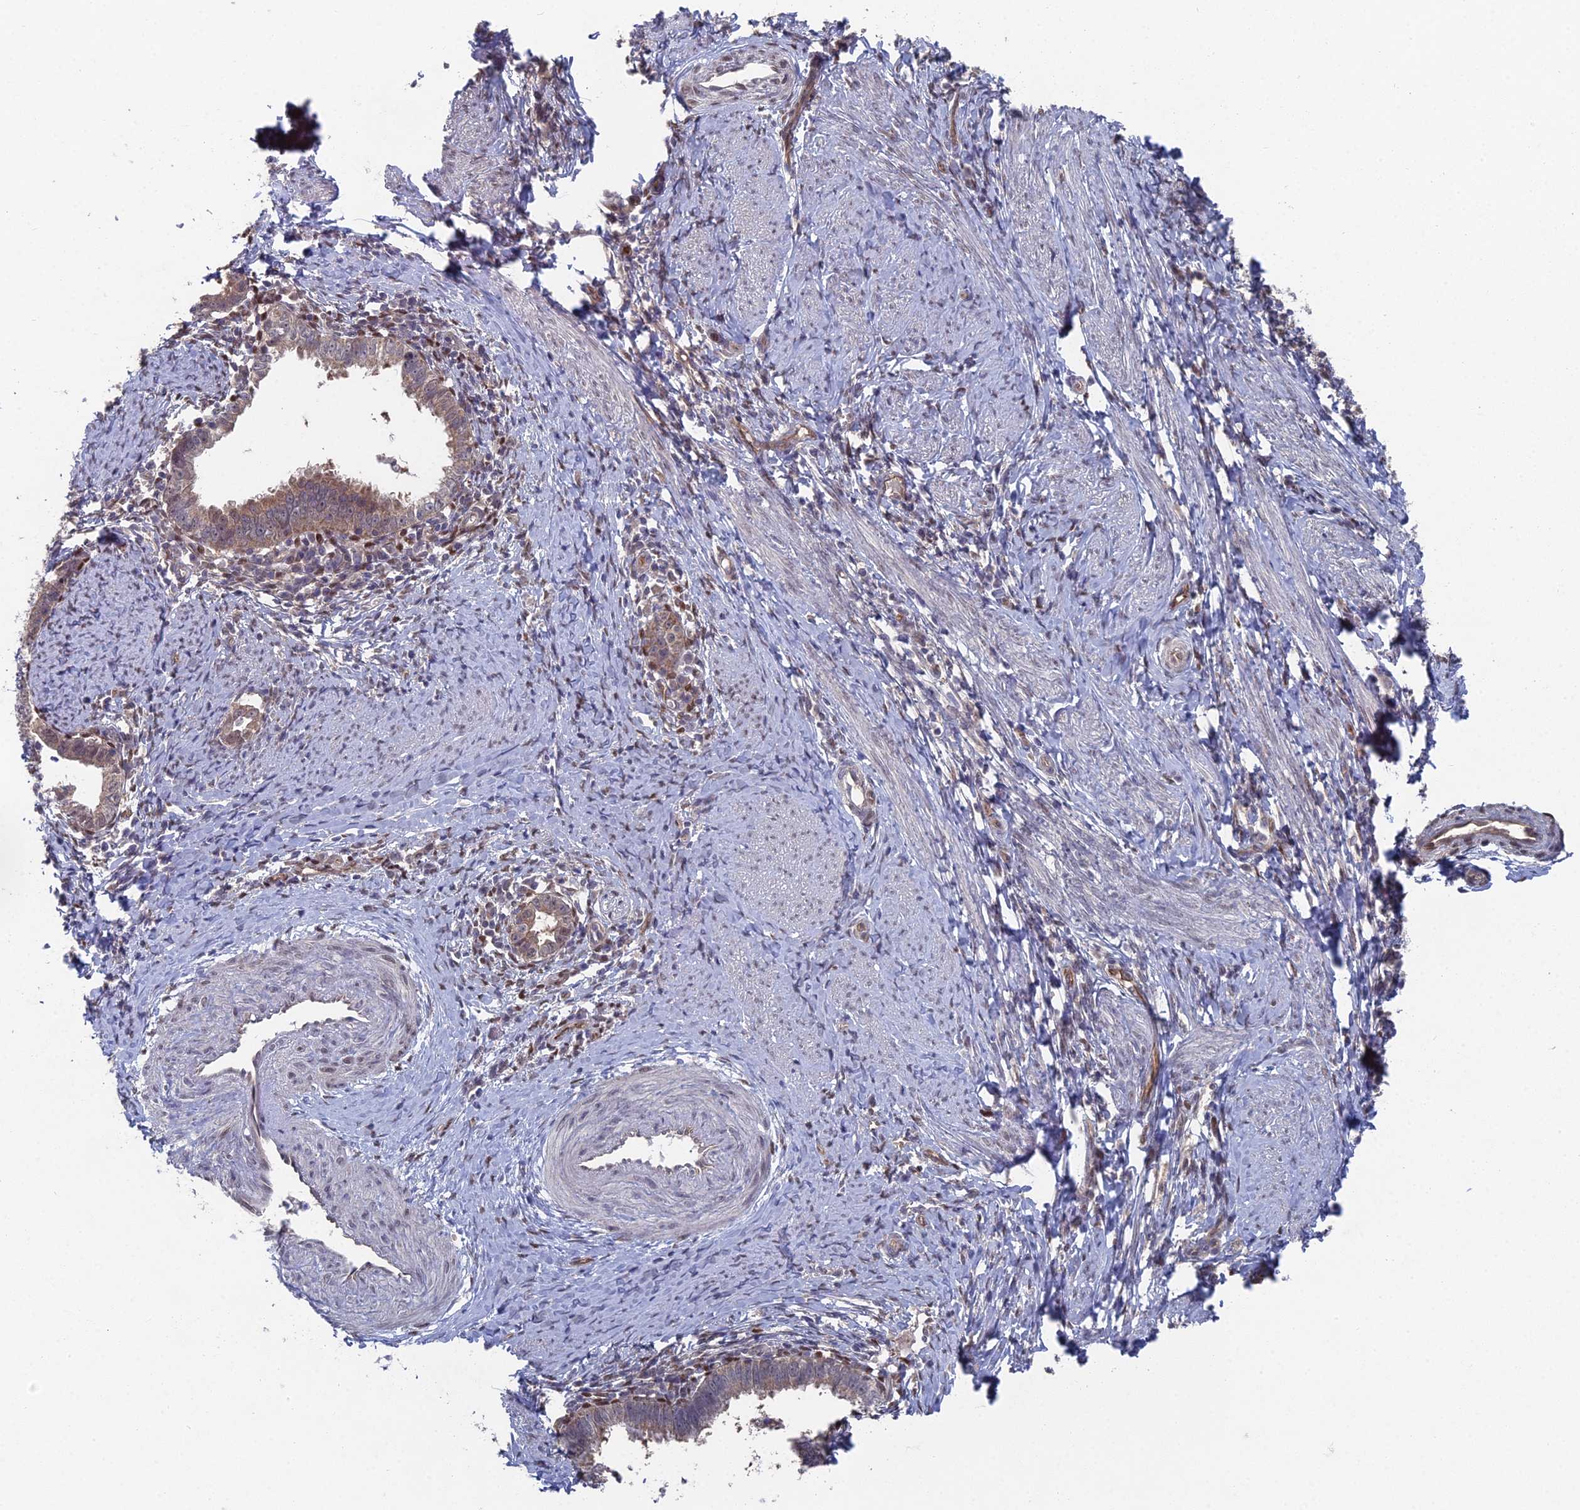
{"staining": {"intensity": "moderate", "quantity": ">75%", "location": "cytoplasmic/membranous"}, "tissue": "cervical cancer", "cell_type": "Tumor cells", "image_type": "cancer", "snomed": [{"axis": "morphology", "description": "Adenocarcinoma, NOS"}, {"axis": "topography", "description": "Cervix"}], "caption": "Protein expression analysis of human adenocarcinoma (cervical) reveals moderate cytoplasmic/membranous positivity in approximately >75% of tumor cells.", "gene": "UNC5D", "patient": {"sex": "female", "age": 36}}